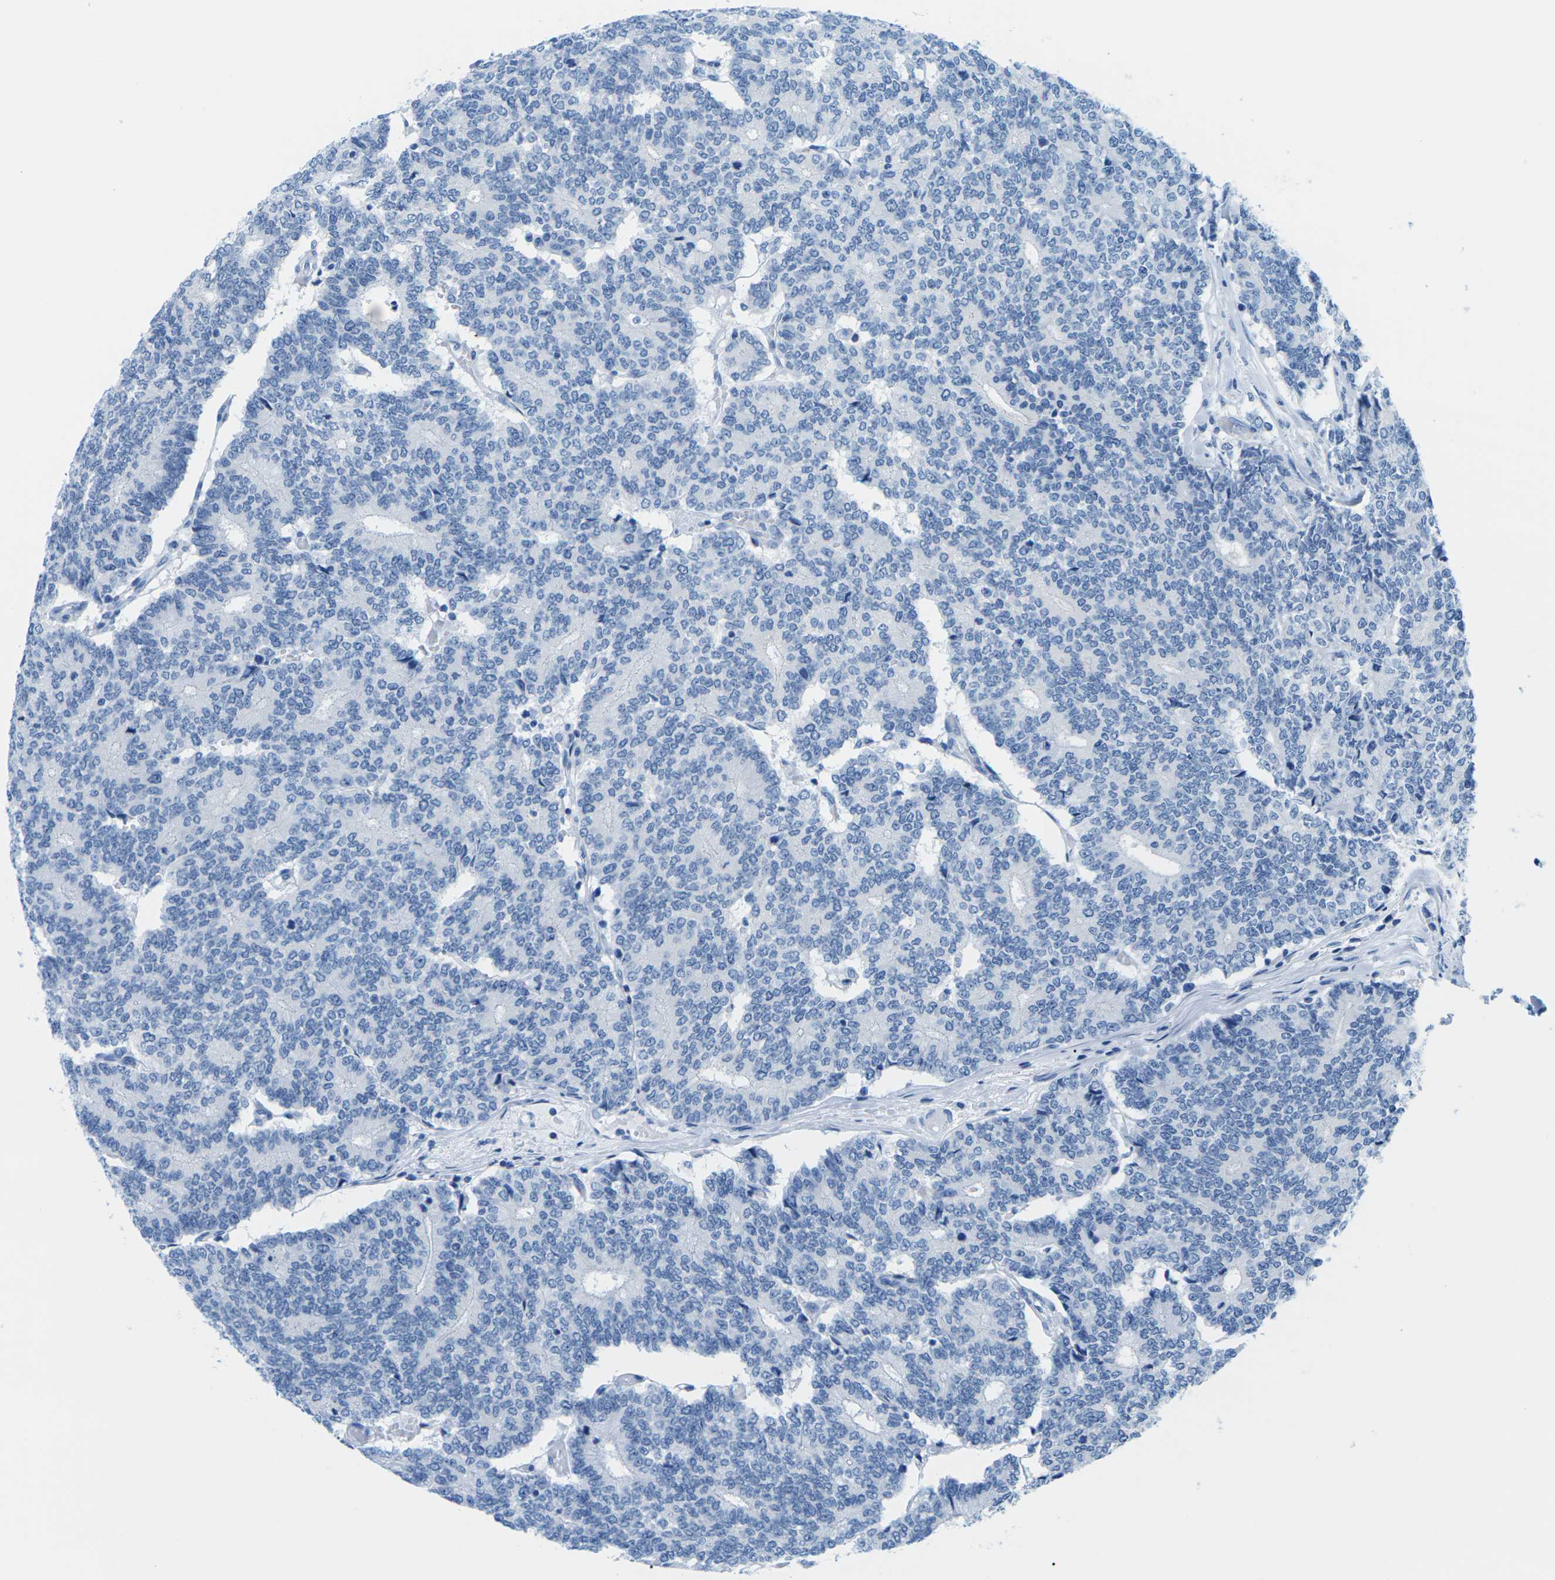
{"staining": {"intensity": "negative", "quantity": "none", "location": "none"}, "tissue": "prostate cancer", "cell_type": "Tumor cells", "image_type": "cancer", "snomed": [{"axis": "morphology", "description": "Normal tissue, NOS"}, {"axis": "morphology", "description": "Adenocarcinoma, High grade"}, {"axis": "topography", "description": "Prostate"}, {"axis": "topography", "description": "Seminal veicle"}], "caption": "Immunohistochemistry (IHC) image of human adenocarcinoma (high-grade) (prostate) stained for a protein (brown), which demonstrates no expression in tumor cells.", "gene": "SLC12A1", "patient": {"sex": "male", "age": 55}}